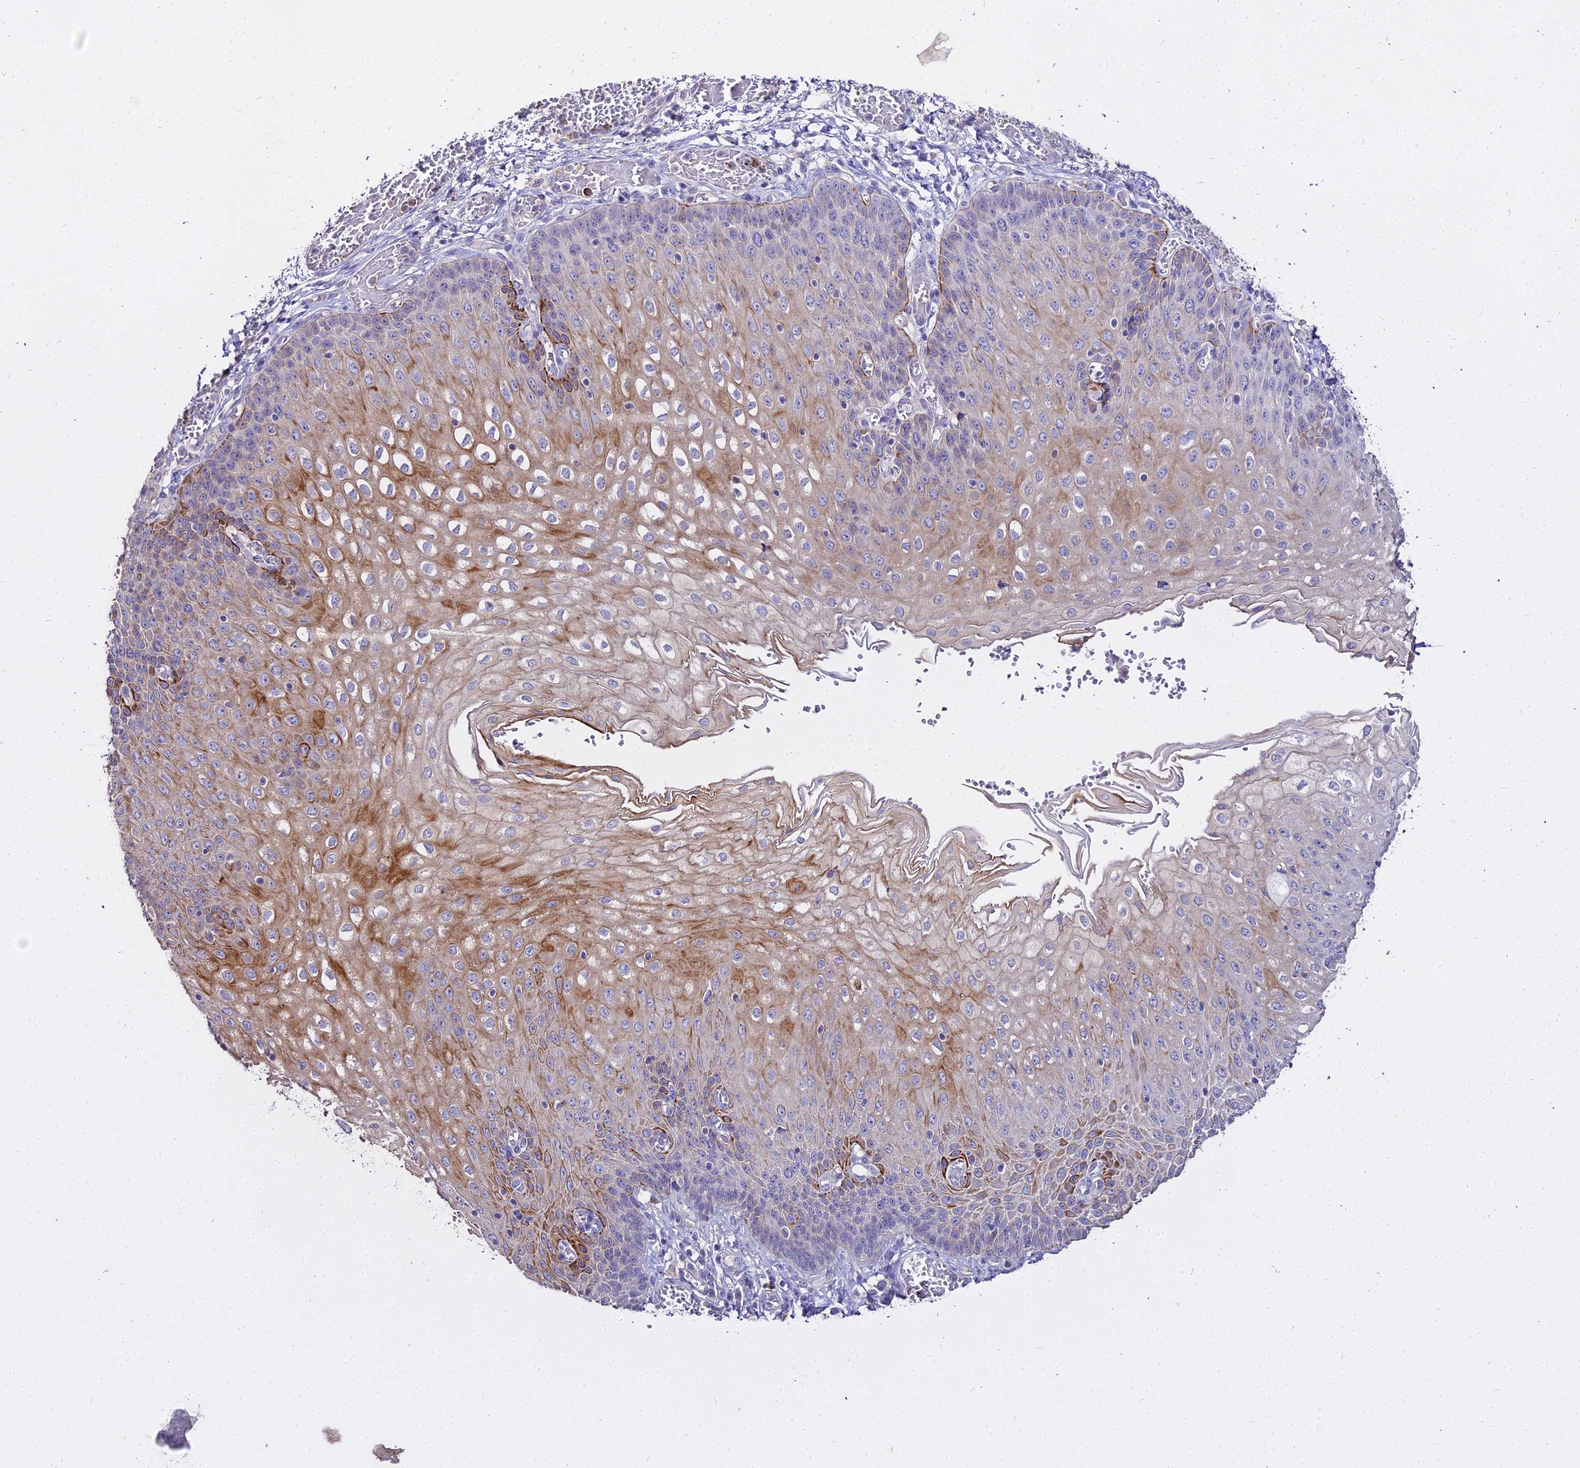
{"staining": {"intensity": "moderate", "quantity": "25%-75%", "location": "cytoplasmic/membranous"}, "tissue": "esophagus", "cell_type": "Squamous epithelial cells", "image_type": "normal", "snomed": [{"axis": "morphology", "description": "Normal tissue, NOS"}, {"axis": "topography", "description": "Esophagus"}], "caption": "The micrograph displays a brown stain indicating the presence of a protein in the cytoplasmic/membranous of squamous epithelial cells in esophagus.", "gene": "GLYAT", "patient": {"sex": "male", "age": 81}}